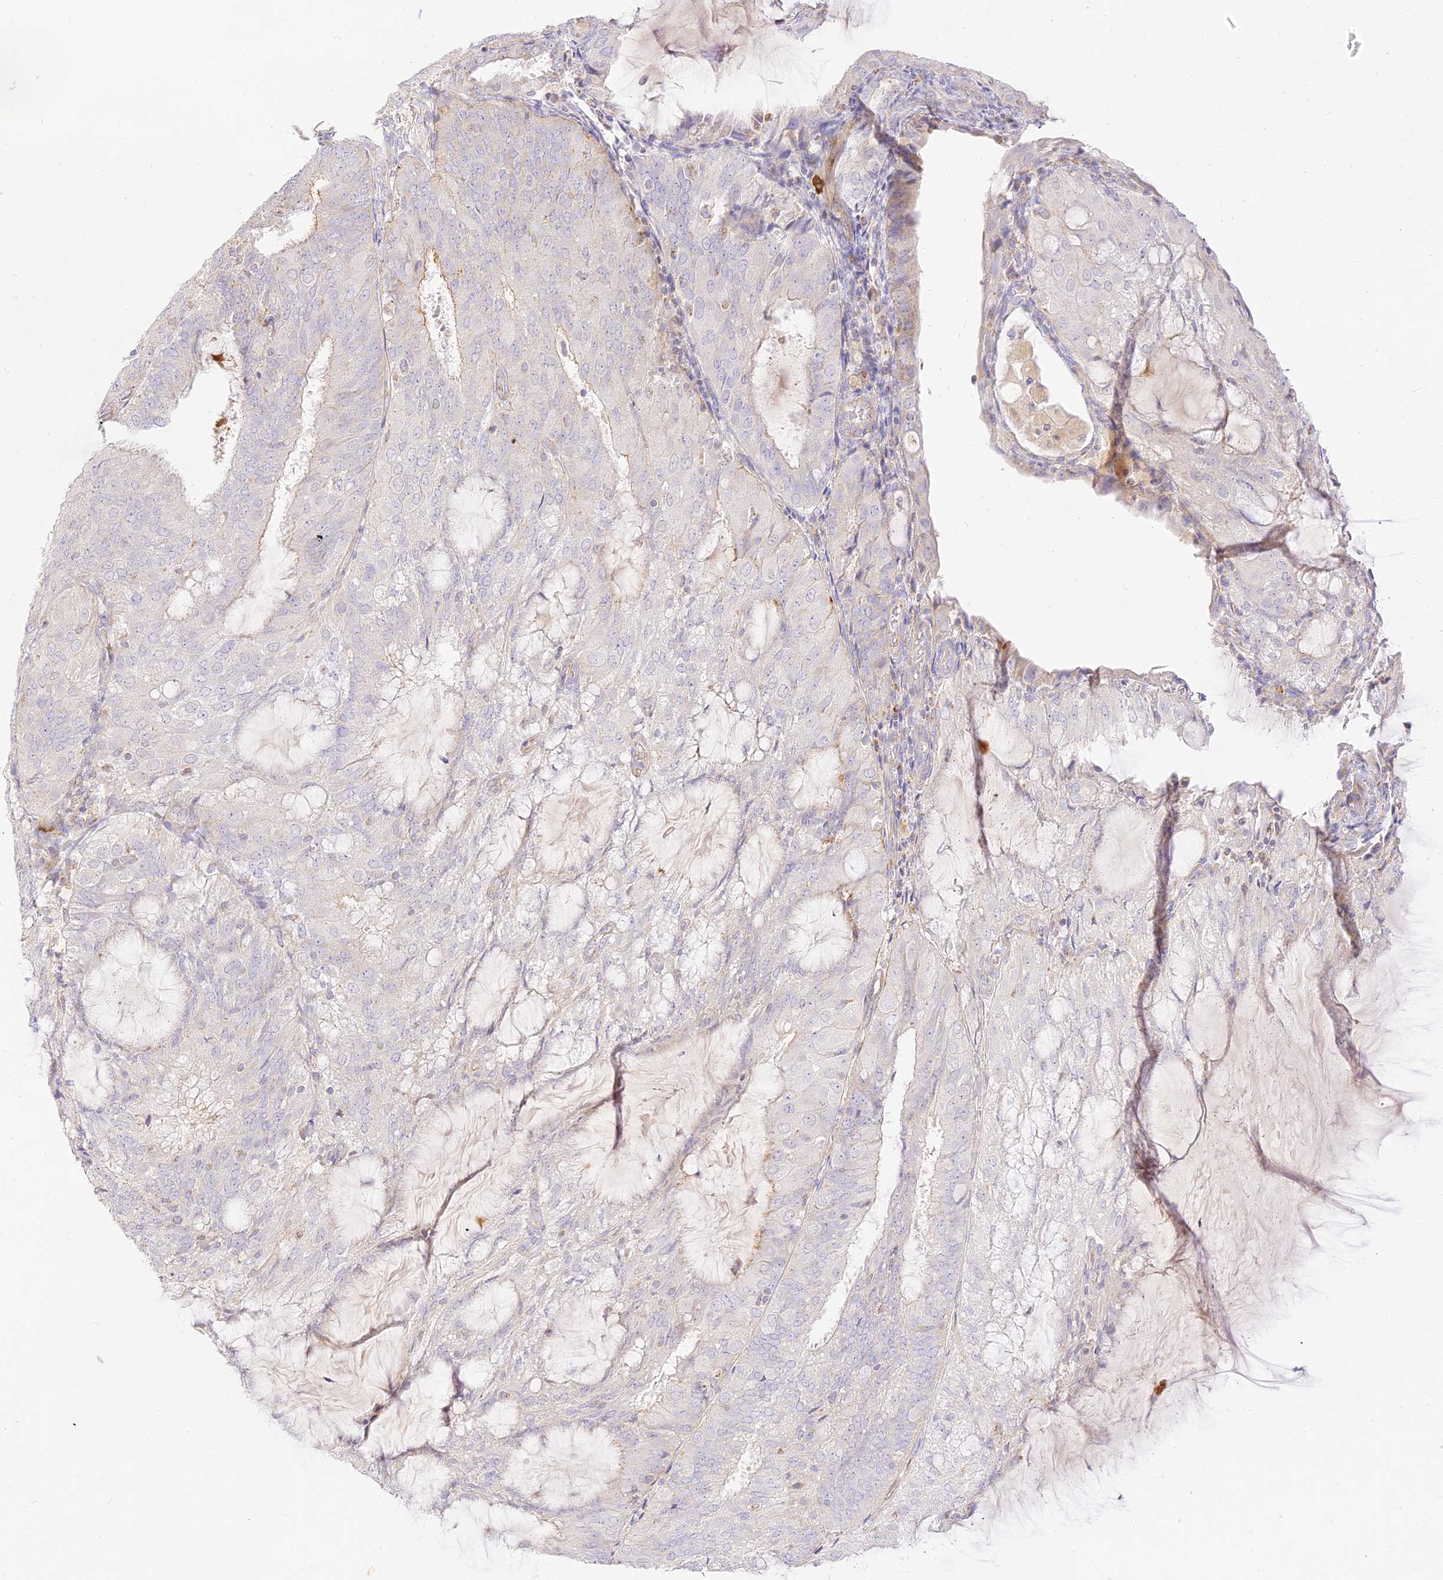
{"staining": {"intensity": "negative", "quantity": "none", "location": "none"}, "tissue": "endometrial cancer", "cell_type": "Tumor cells", "image_type": "cancer", "snomed": [{"axis": "morphology", "description": "Adenocarcinoma, NOS"}, {"axis": "topography", "description": "Endometrium"}], "caption": "Endometrial cancer (adenocarcinoma) stained for a protein using immunohistochemistry (IHC) reveals no staining tumor cells.", "gene": "LRRC15", "patient": {"sex": "female", "age": 81}}